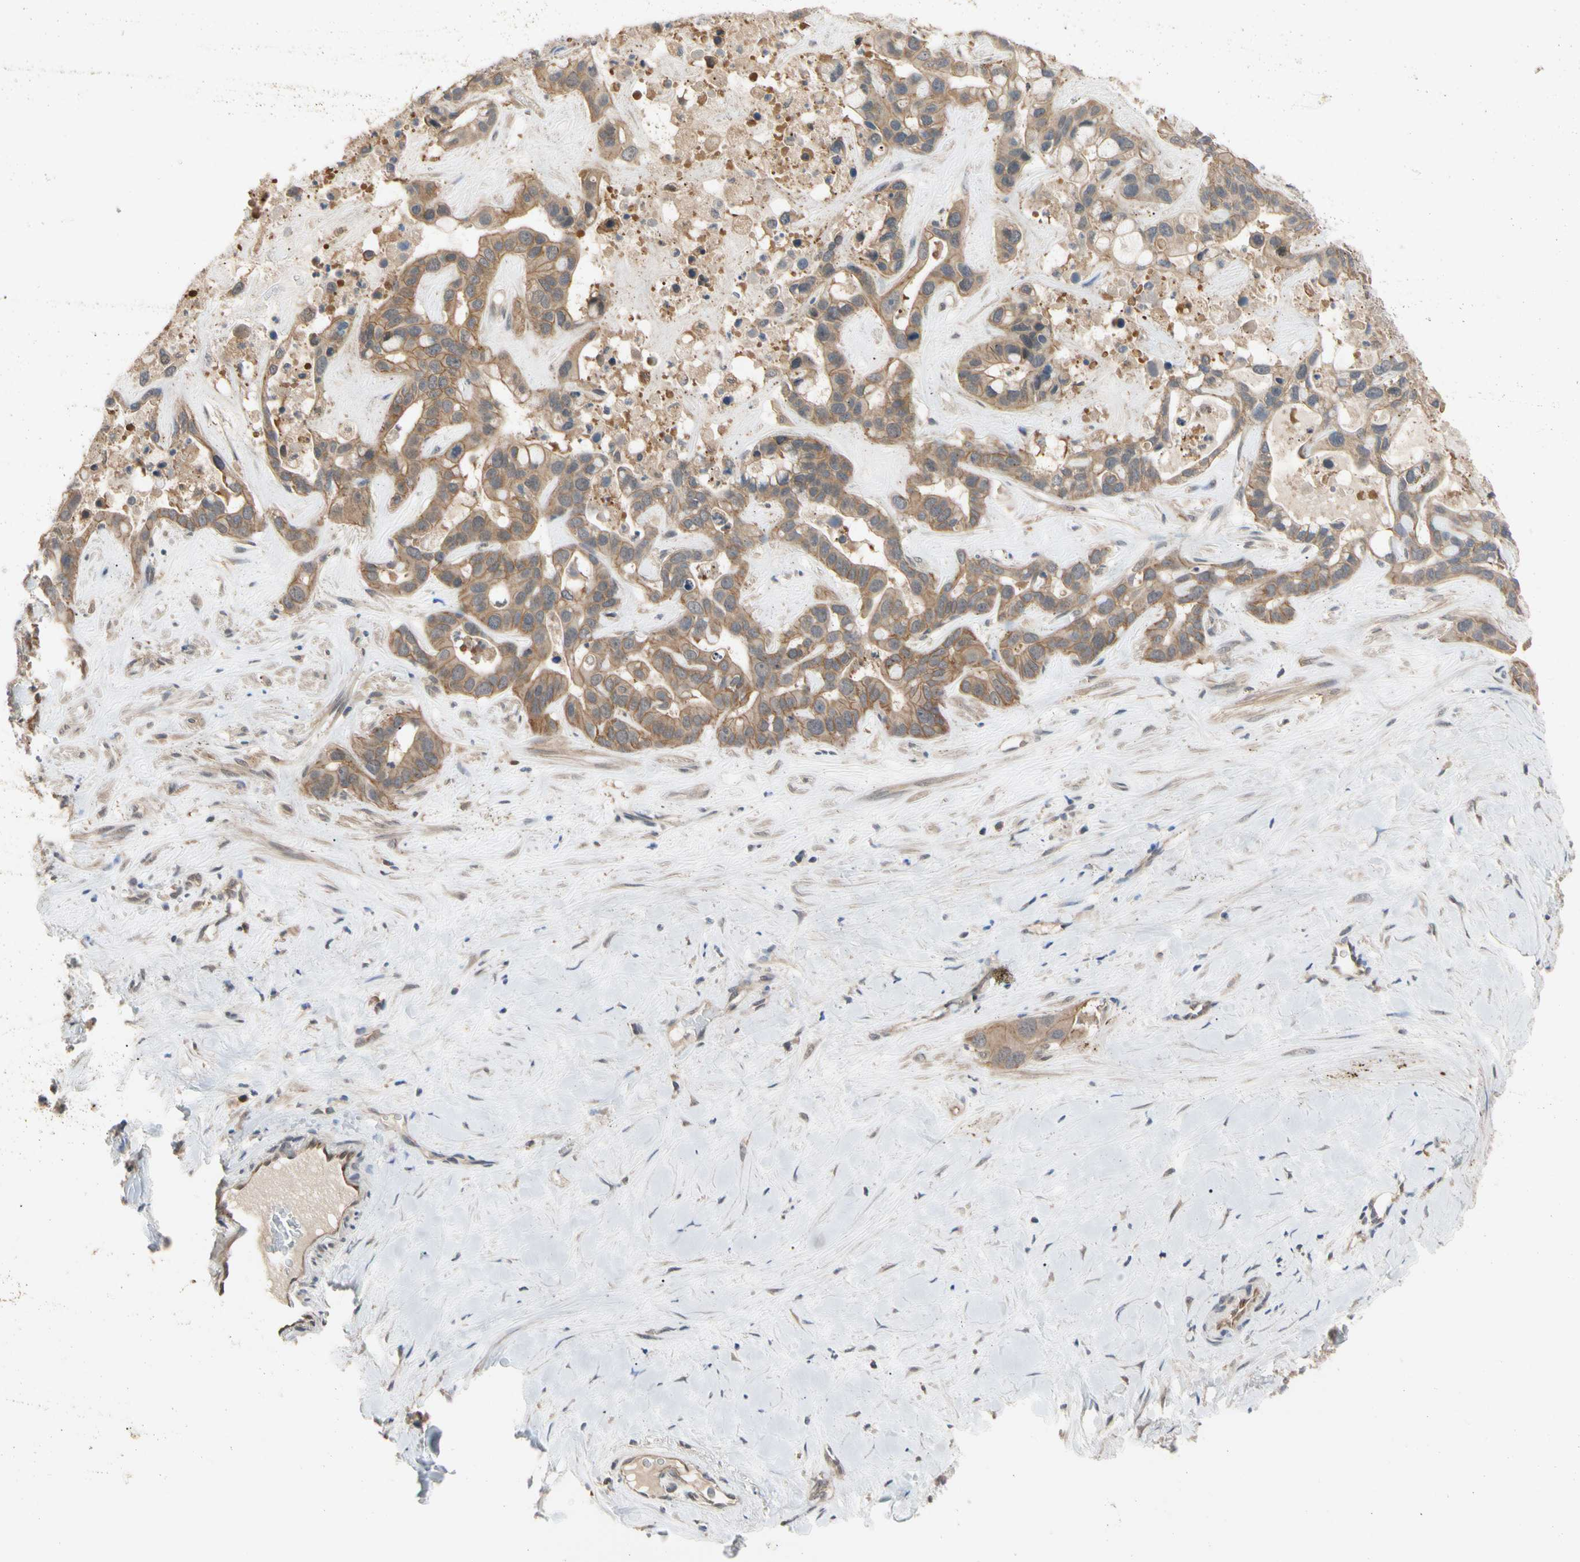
{"staining": {"intensity": "moderate", "quantity": ">75%", "location": "cytoplasmic/membranous"}, "tissue": "liver cancer", "cell_type": "Tumor cells", "image_type": "cancer", "snomed": [{"axis": "morphology", "description": "Cholangiocarcinoma"}, {"axis": "topography", "description": "Liver"}], "caption": "Moderate cytoplasmic/membranous expression for a protein is seen in approximately >75% of tumor cells of liver cholangiocarcinoma using immunohistochemistry.", "gene": "DPP8", "patient": {"sex": "female", "age": 65}}